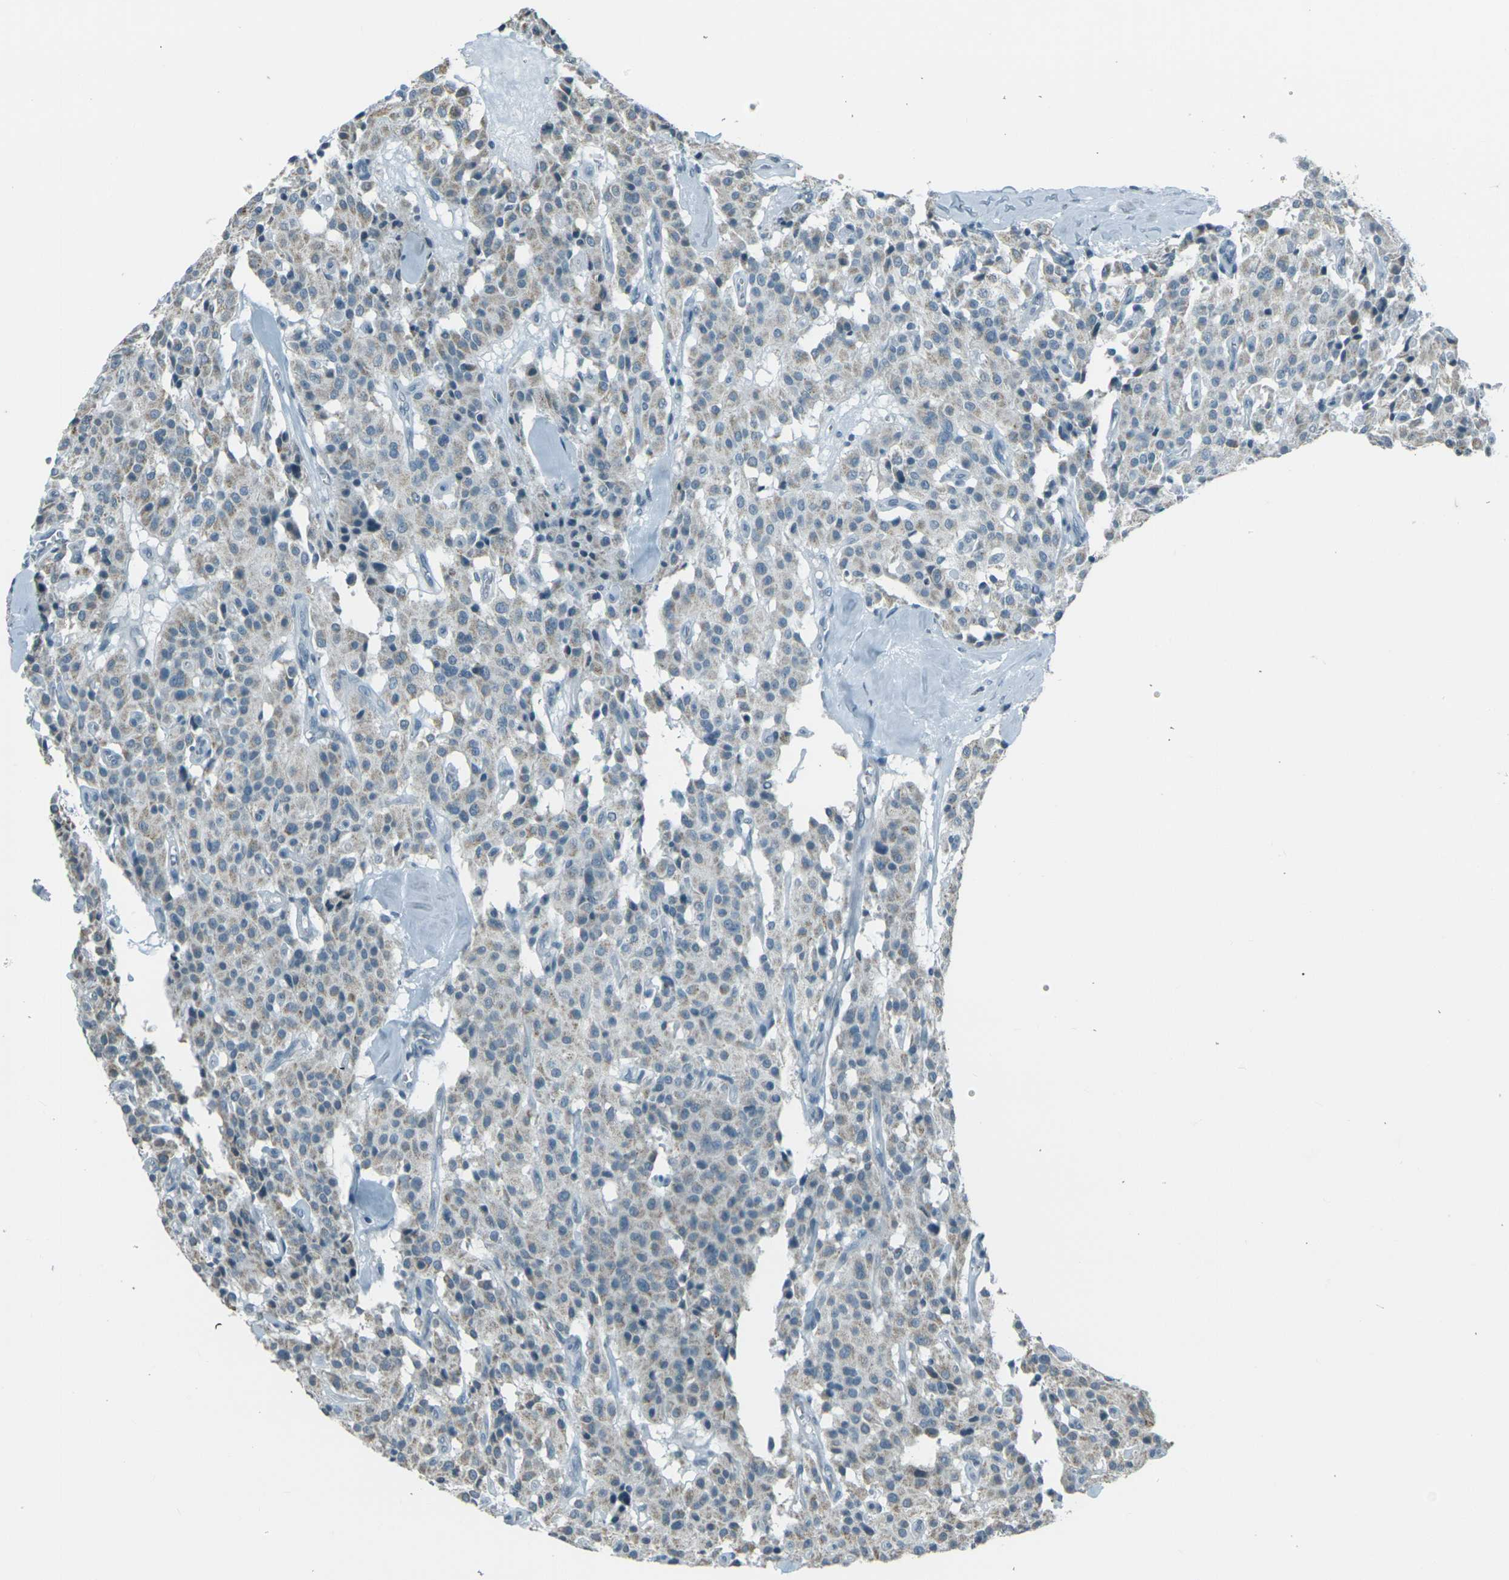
{"staining": {"intensity": "weak", "quantity": ">75%", "location": "cytoplasmic/membranous"}, "tissue": "carcinoid", "cell_type": "Tumor cells", "image_type": "cancer", "snomed": [{"axis": "morphology", "description": "Carcinoid, malignant, NOS"}, {"axis": "topography", "description": "Lung"}], "caption": "A photomicrograph showing weak cytoplasmic/membranous staining in about >75% of tumor cells in carcinoid, as visualized by brown immunohistochemical staining.", "gene": "H2BC1", "patient": {"sex": "male", "age": 30}}